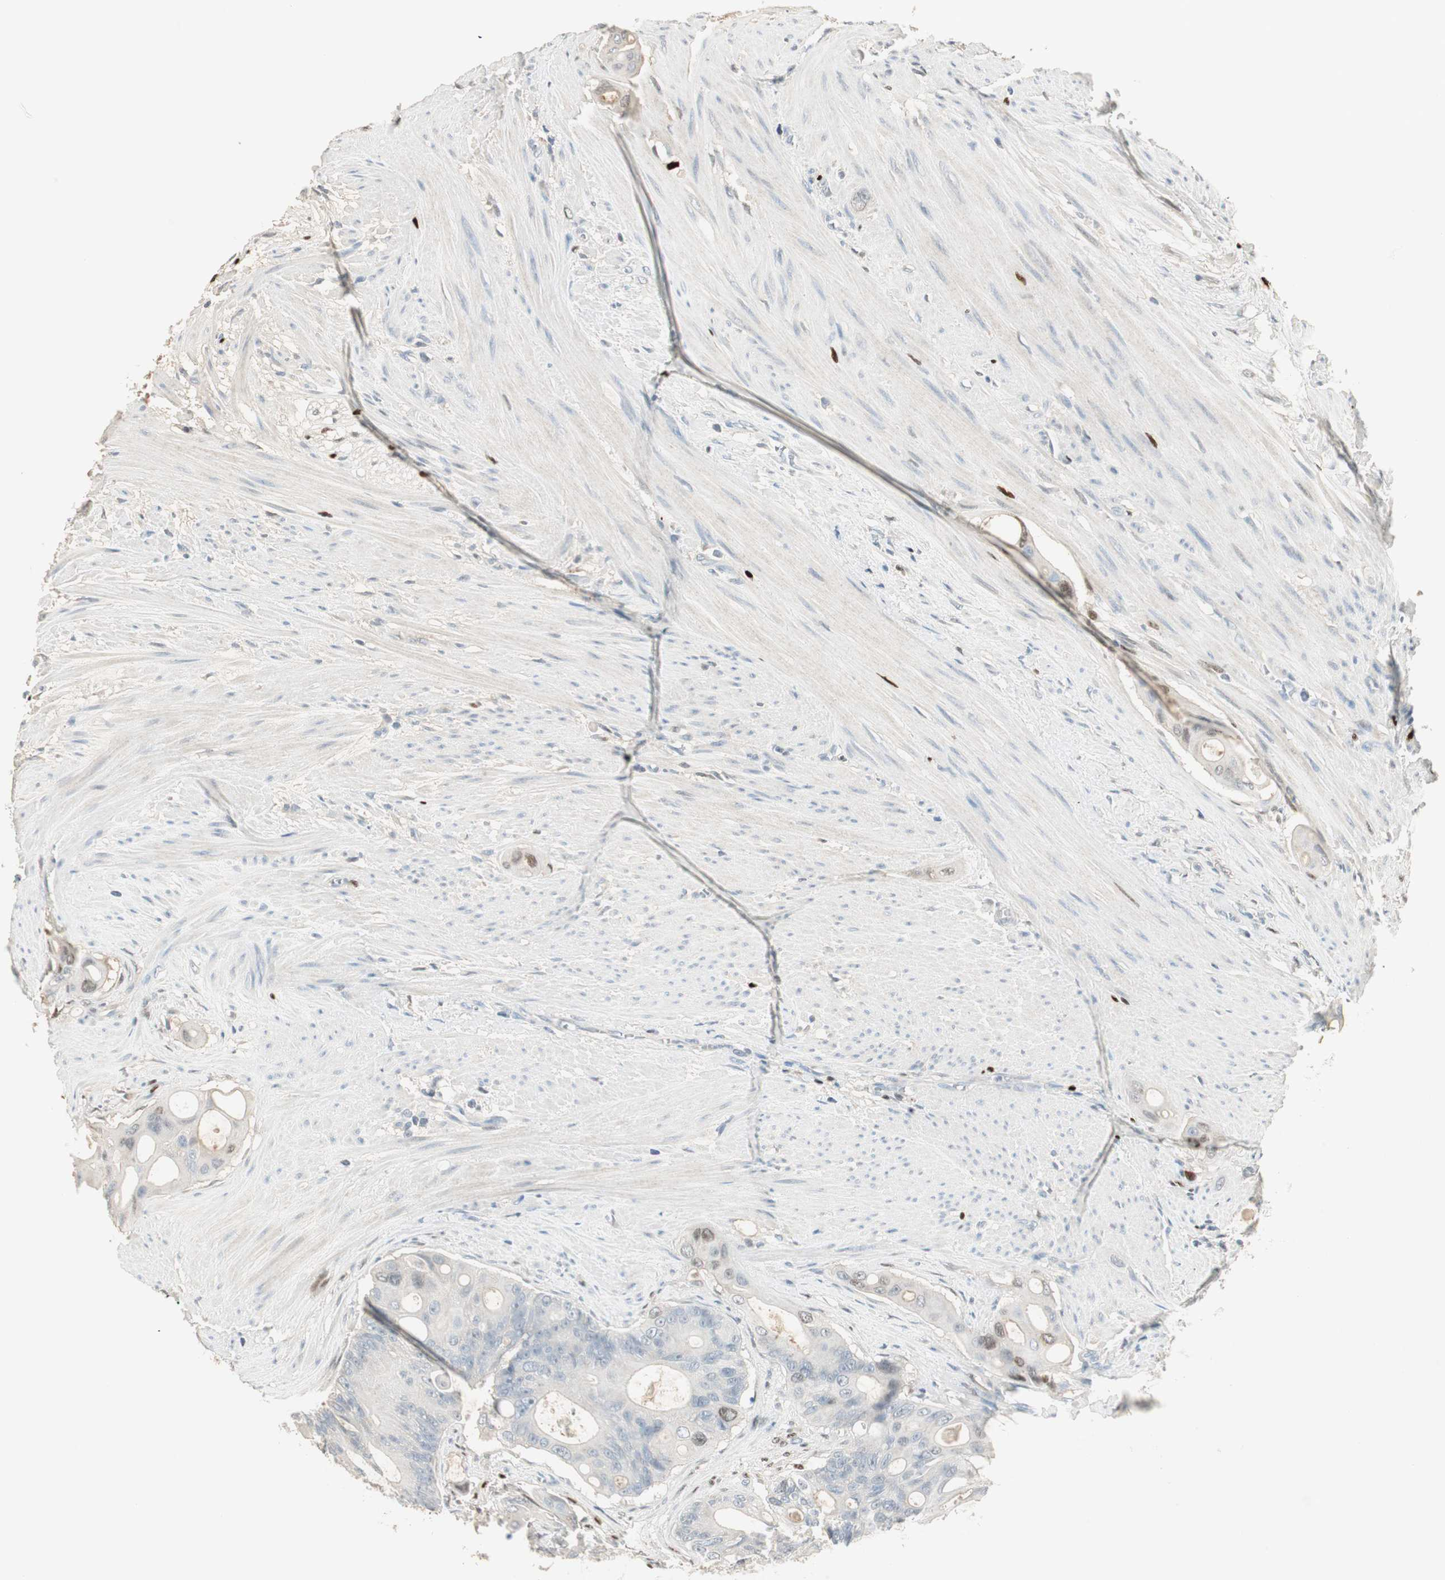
{"staining": {"intensity": "negative", "quantity": "none", "location": "none"}, "tissue": "colorectal cancer", "cell_type": "Tumor cells", "image_type": "cancer", "snomed": [{"axis": "morphology", "description": "Adenocarcinoma, NOS"}, {"axis": "topography", "description": "Colon"}], "caption": "Immunohistochemistry image of neoplastic tissue: colorectal cancer (adenocarcinoma) stained with DAB (3,3'-diaminobenzidine) shows no significant protein positivity in tumor cells. (DAB (3,3'-diaminobenzidine) IHC visualized using brightfield microscopy, high magnification).", "gene": "RUNX2", "patient": {"sex": "female", "age": 57}}